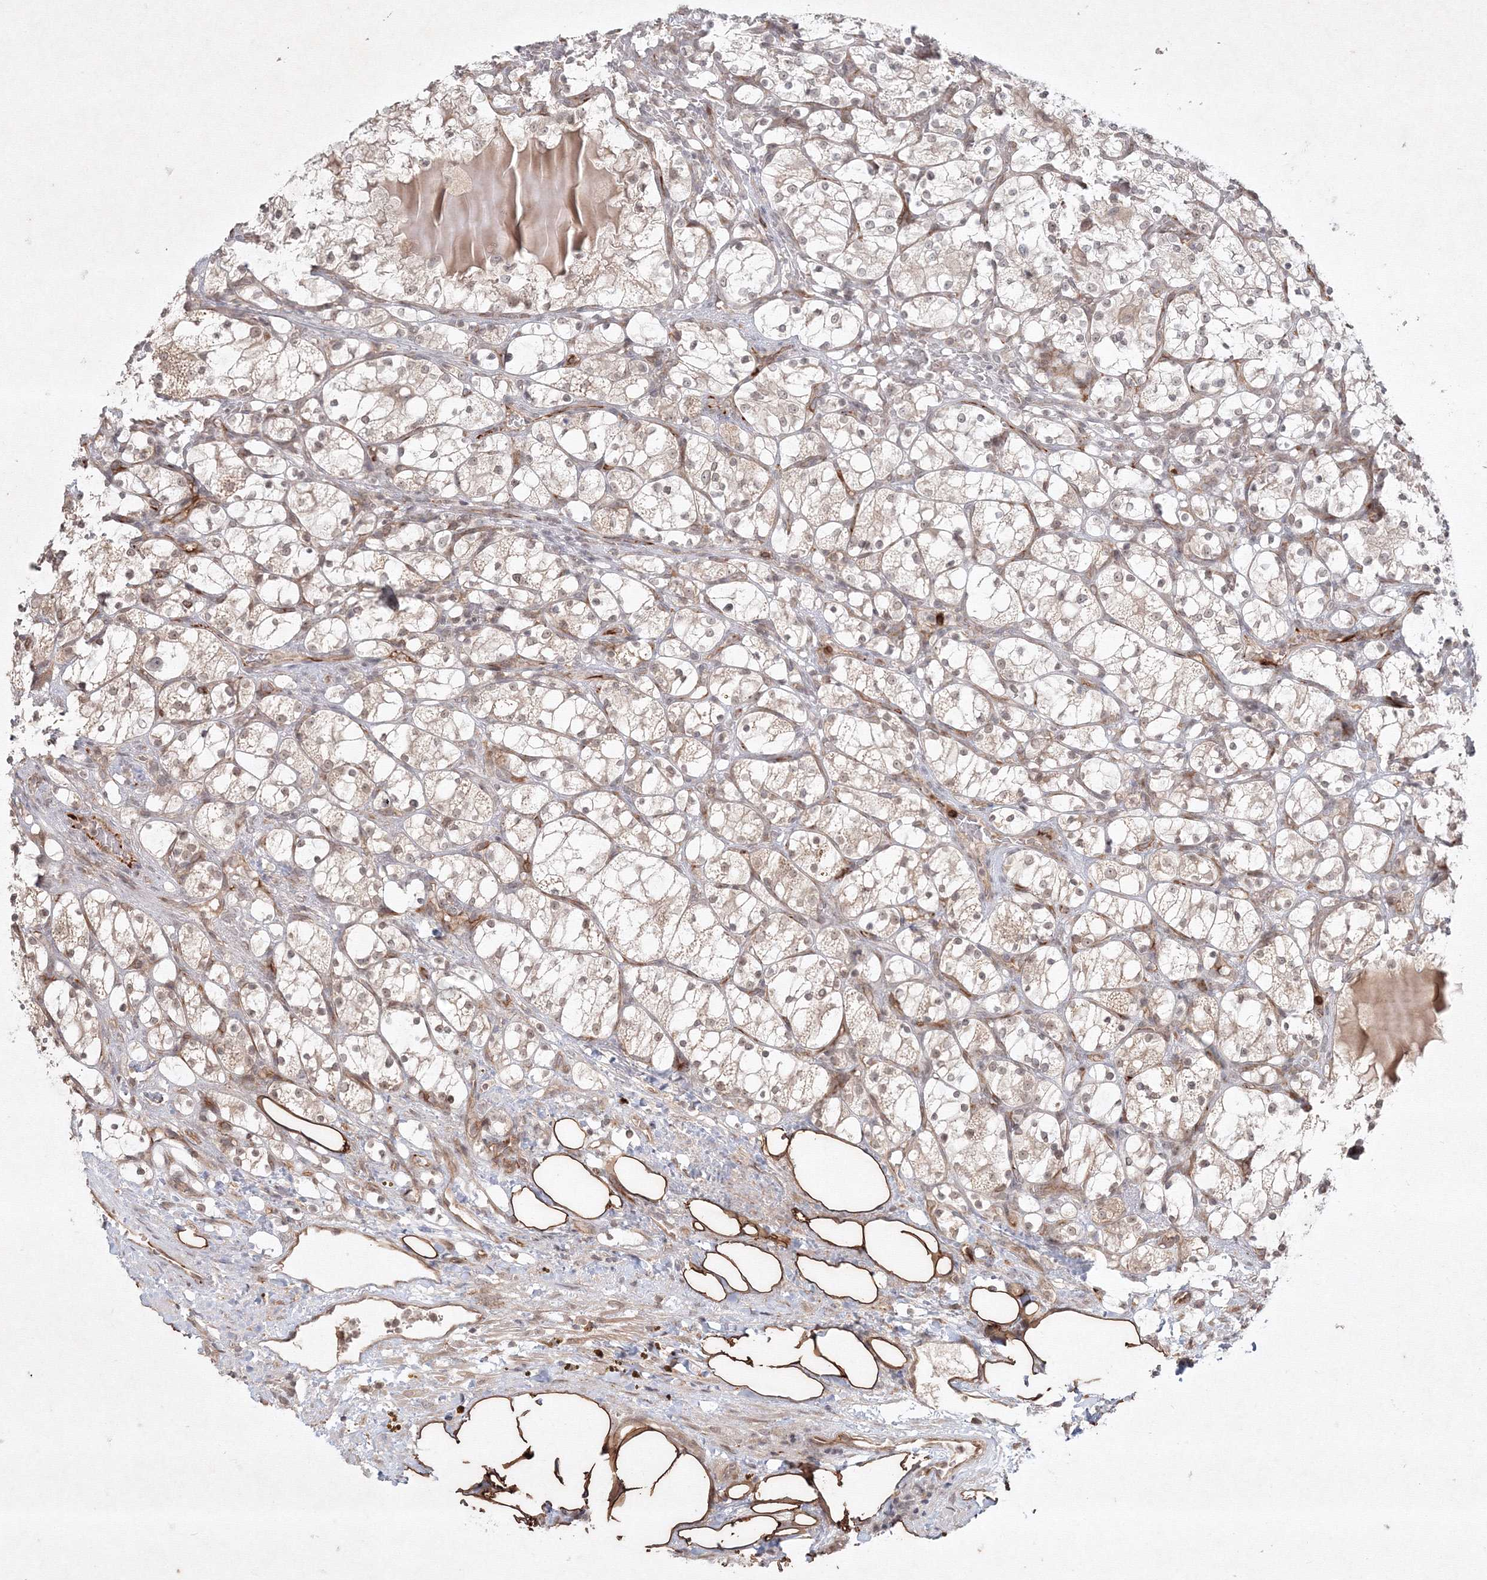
{"staining": {"intensity": "weak", "quantity": ">75%", "location": "cytoplasmic/membranous,nuclear"}, "tissue": "renal cancer", "cell_type": "Tumor cells", "image_type": "cancer", "snomed": [{"axis": "morphology", "description": "Adenocarcinoma, NOS"}, {"axis": "topography", "description": "Kidney"}], "caption": "This is an image of immunohistochemistry staining of renal adenocarcinoma, which shows weak positivity in the cytoplasmic/membranous and nuclear of tumor cells.", "gene": "KIF20A", "patient": {"sex": "female", "age": 69}}